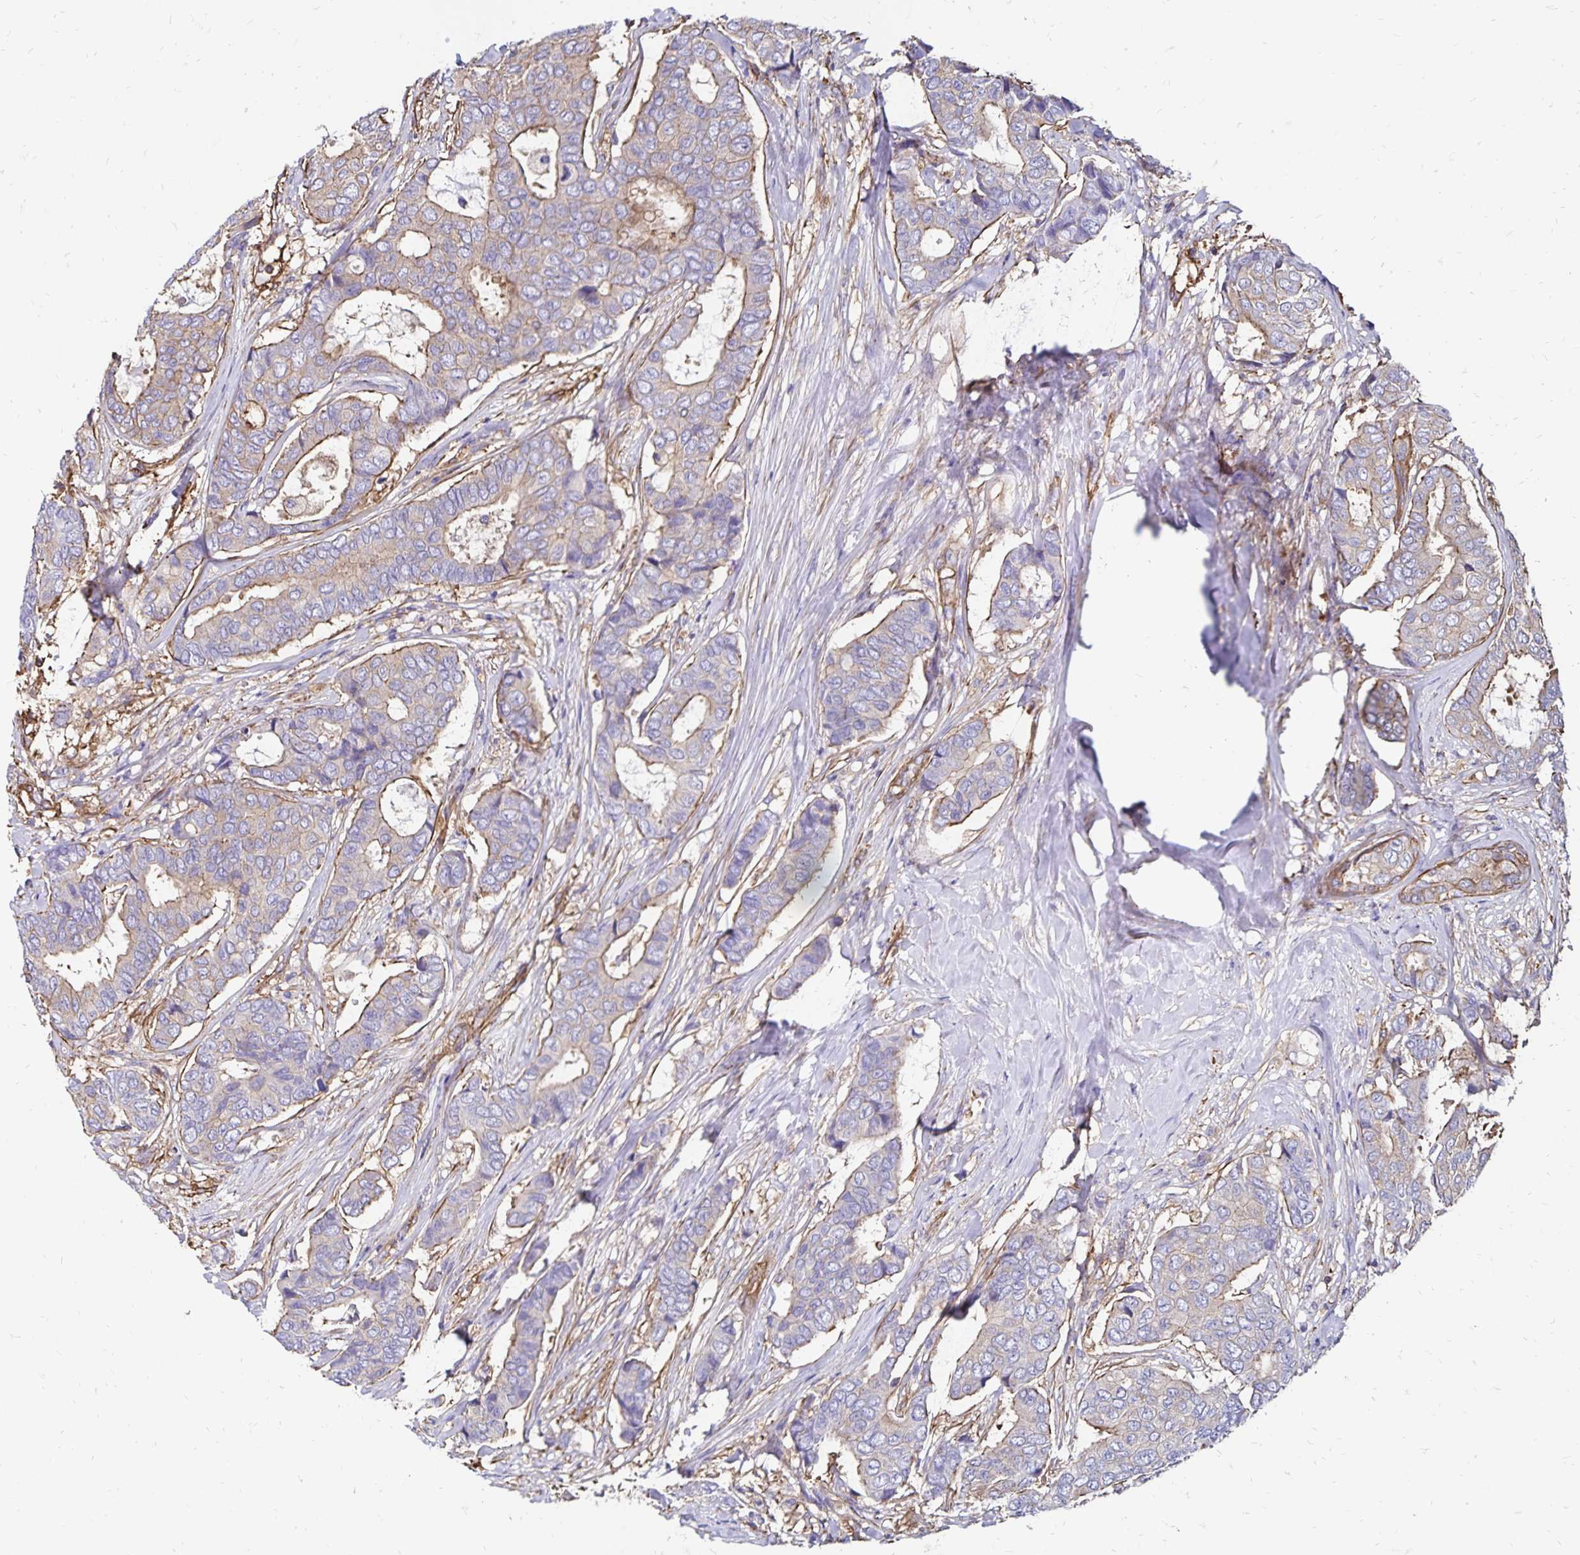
{"staining": {"intensity": "weak", "quantity": "25%-75%", "location": "cytoplasmic/membranous"}, "tissue": "breast cancer", "cell_type": "Tumor cells", "image_type": "cancer", "snomed": [{"axis": "morphology", "description": "Duct carcinoma"}, {"axis": "topography", "description": "Breast"}], "caption": "Protein staining exhibits weak cytoplasmic/membranous staining in about 25%-75% of tumor cells in breast cancer. Immunohistochemistry stains the protein of interest in brown and the nuclei are stained blue.", "gene": "RPRML", "patient": {"sex": "female", "age": 75}}